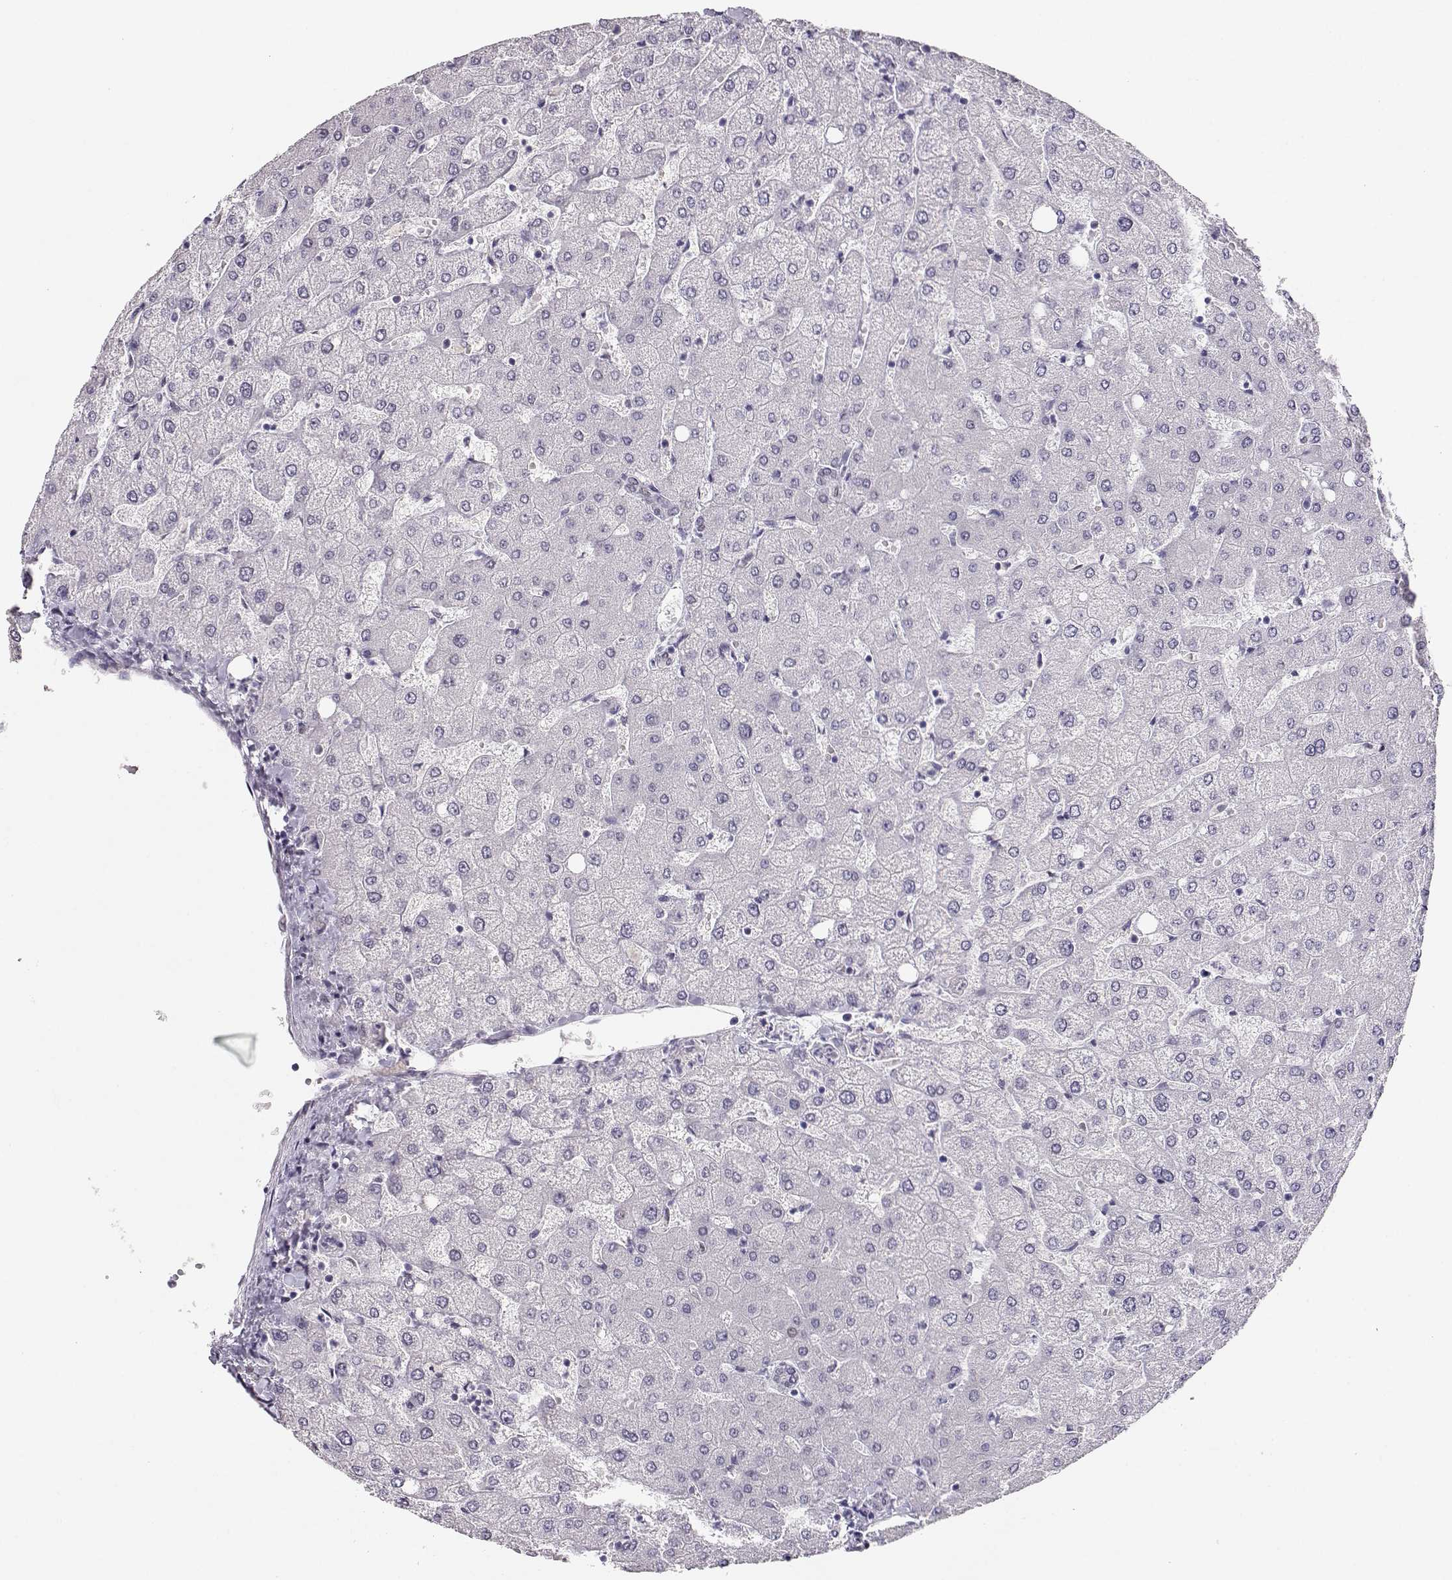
{"staining": {"intensity": "negative", "quantity": "none", "location": "none"}, "tissue": "liver", "cell_type": "Cholangiocytes", "image_type": "normal", "snomed": [{"axis": "morphology", "description": "Normal tissue, NOS"}, {"axis": "topography", "description": "Liver"}], "caption": "Immunohistochemistry of unremarkable human liver reveals no staining in cholangiocytes.", "gene": "POLI", "patient": {"sex": "female", "age": 54}}